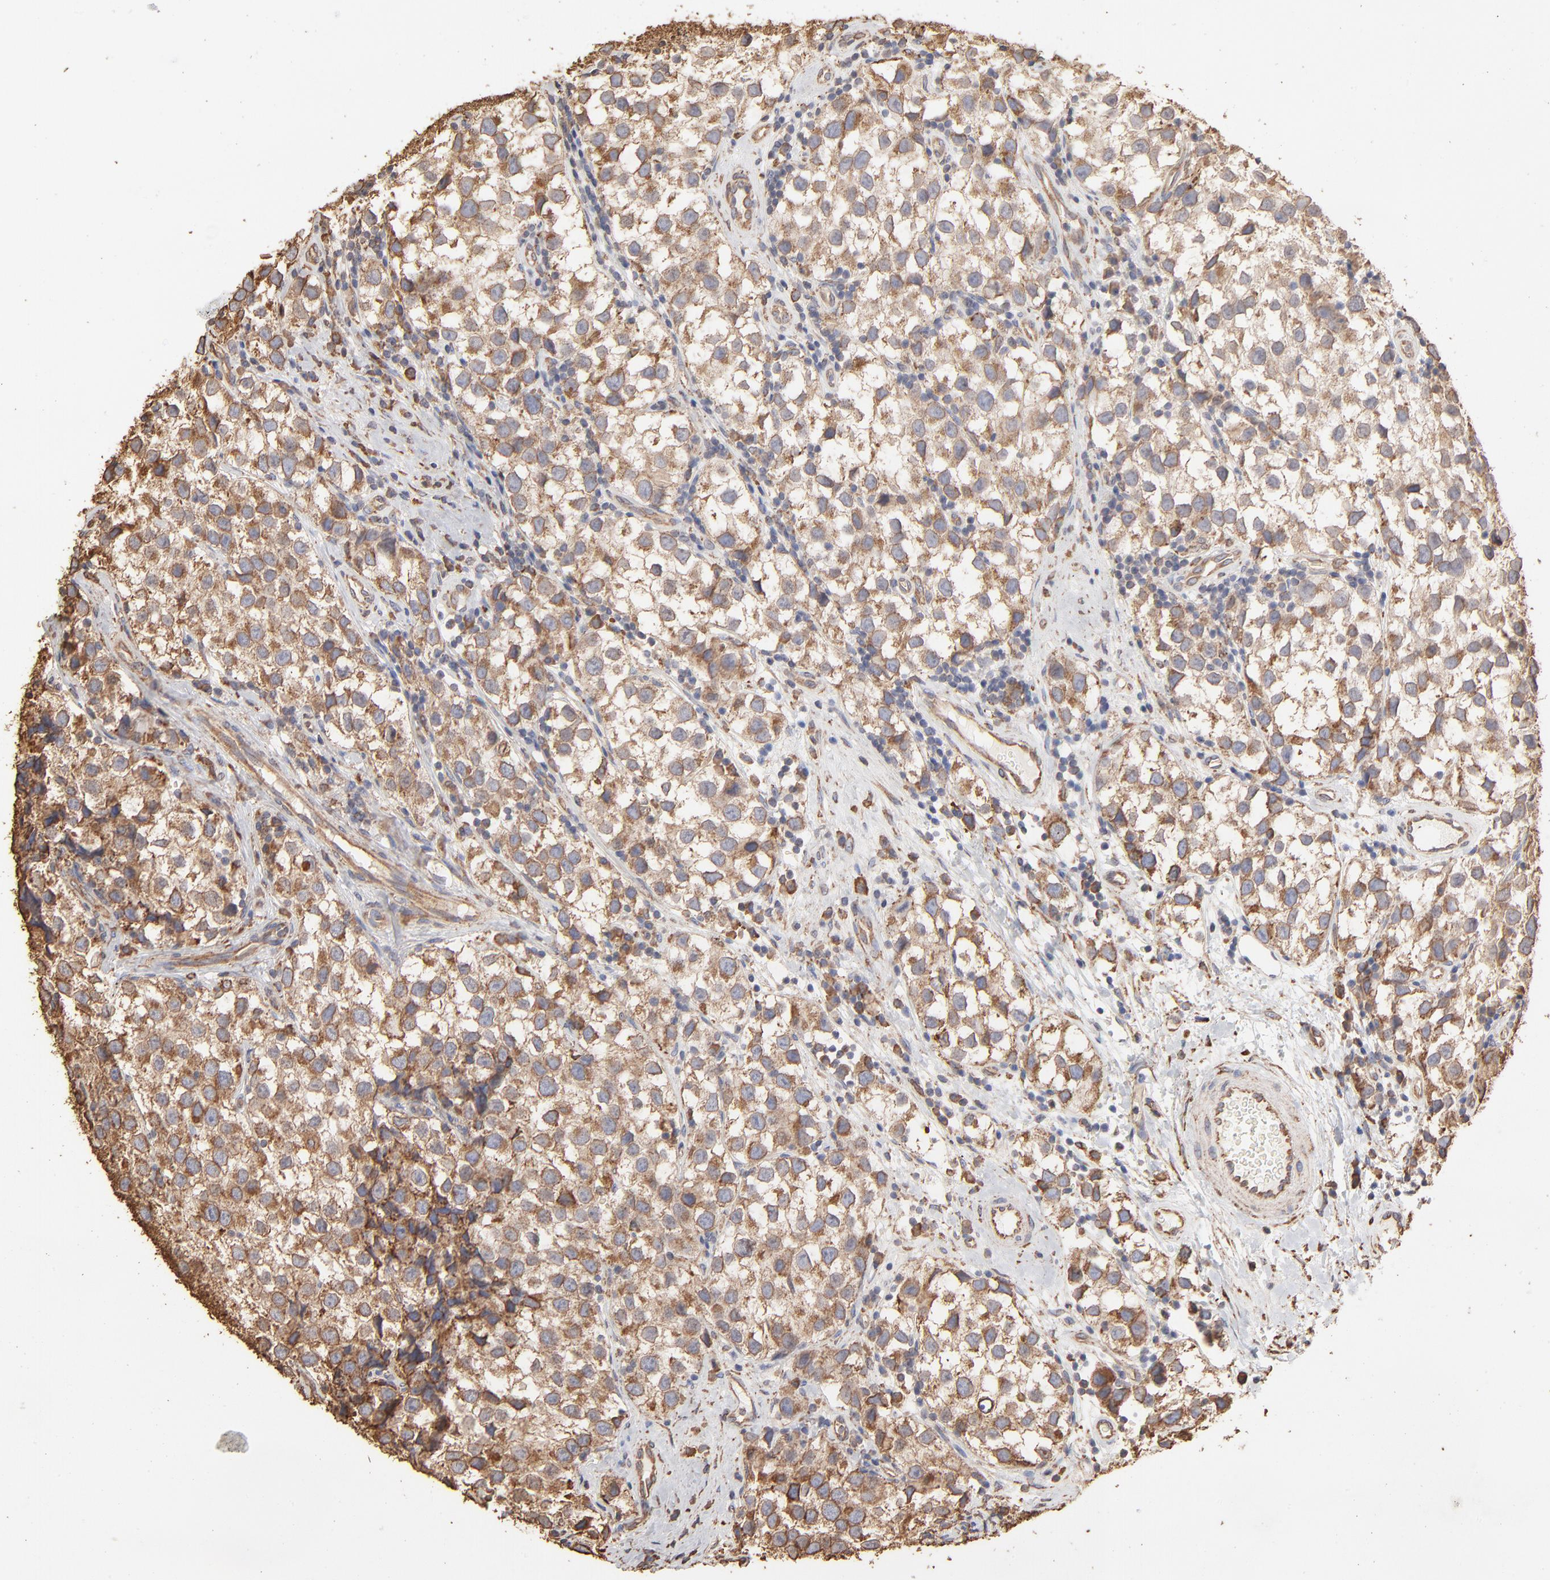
{"staining": {"intensity": "weak", "quantity": "<25%", "location": "cytoplasmic/membranous"}, "tissue": "testis cancer", "cell_type": "Tumor cells", "image_type": "cancer", "snomed": [{"axis": "morphology", "description": "Seminoma, NOS"}, {"axis": "topography", "description": "Testis"}], "caption": "The immunohistochemistry (IHC) histopathology image has no significant staining in tumor cells of testis cancer (seminoma) tissue. The staining is performed using DAB (3,3'-diaminobenzidine) brown chromogen with nuclei counter-stained in using hematoxylin.", "gene": "PDIA3", "patient": {"sex": "male", "age": 39}}